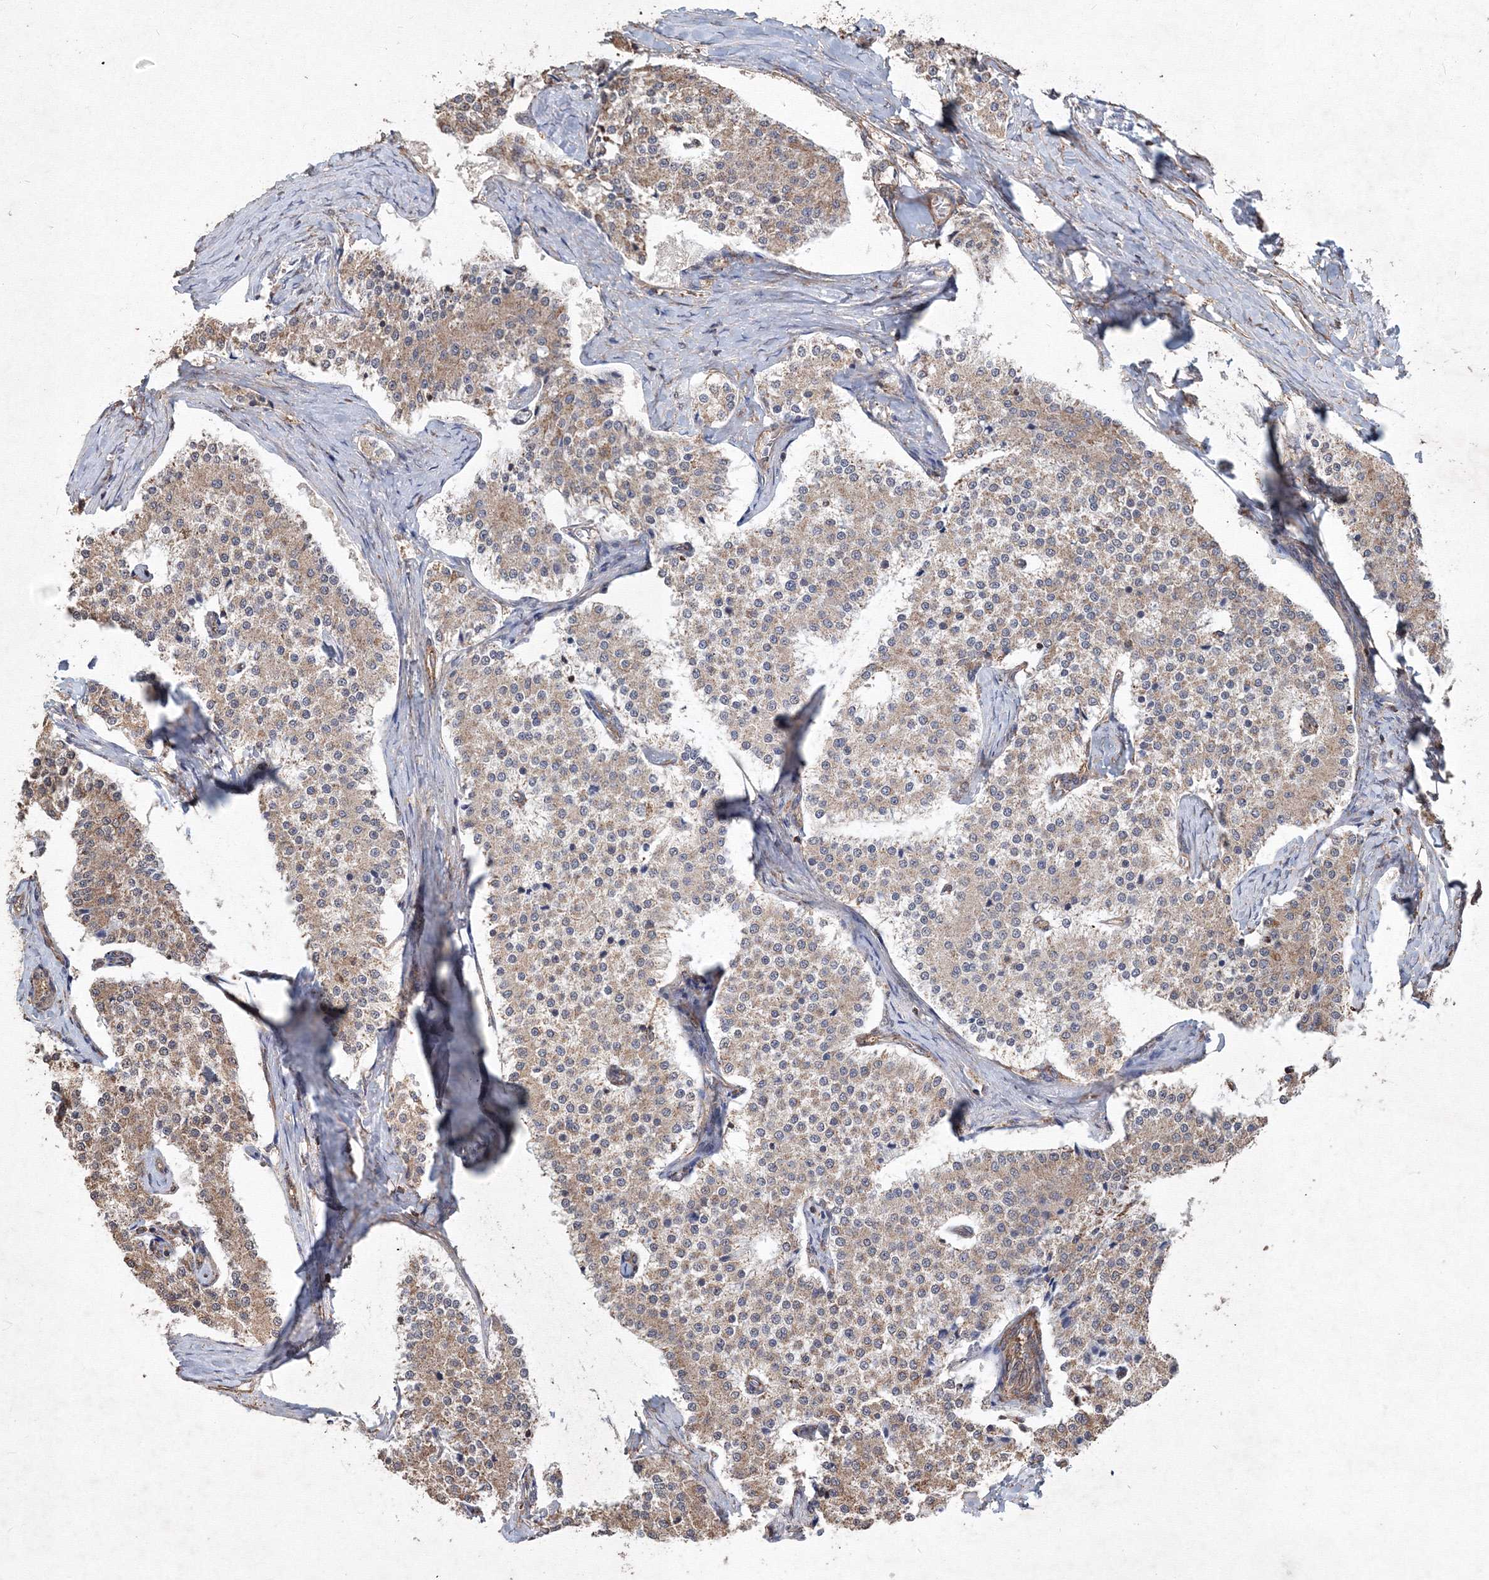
{"staining": {"intensity": "weak", "quantity": ">75%", "location": "cytoplasmic/membranous"}, "tissue": "carcinoid", "cell_type": "Tumor cells", "image_type": "cancer", "snomed": [{"axis": "morphology", "description": "Carcinoid, malignant, NOS"}, {"axis": "topography", "description": "Colon"}], "caption": "Immunohistochemistry (IHC) histopathology image of carcinoid (malignant) stained for a protein (brown), which displays low levels of weak cytoplasmic/membranous positivity in approximately >75% of tumor cells.", "gene": "TMEM139", "patient": {"sex": "female", "age": 52}}